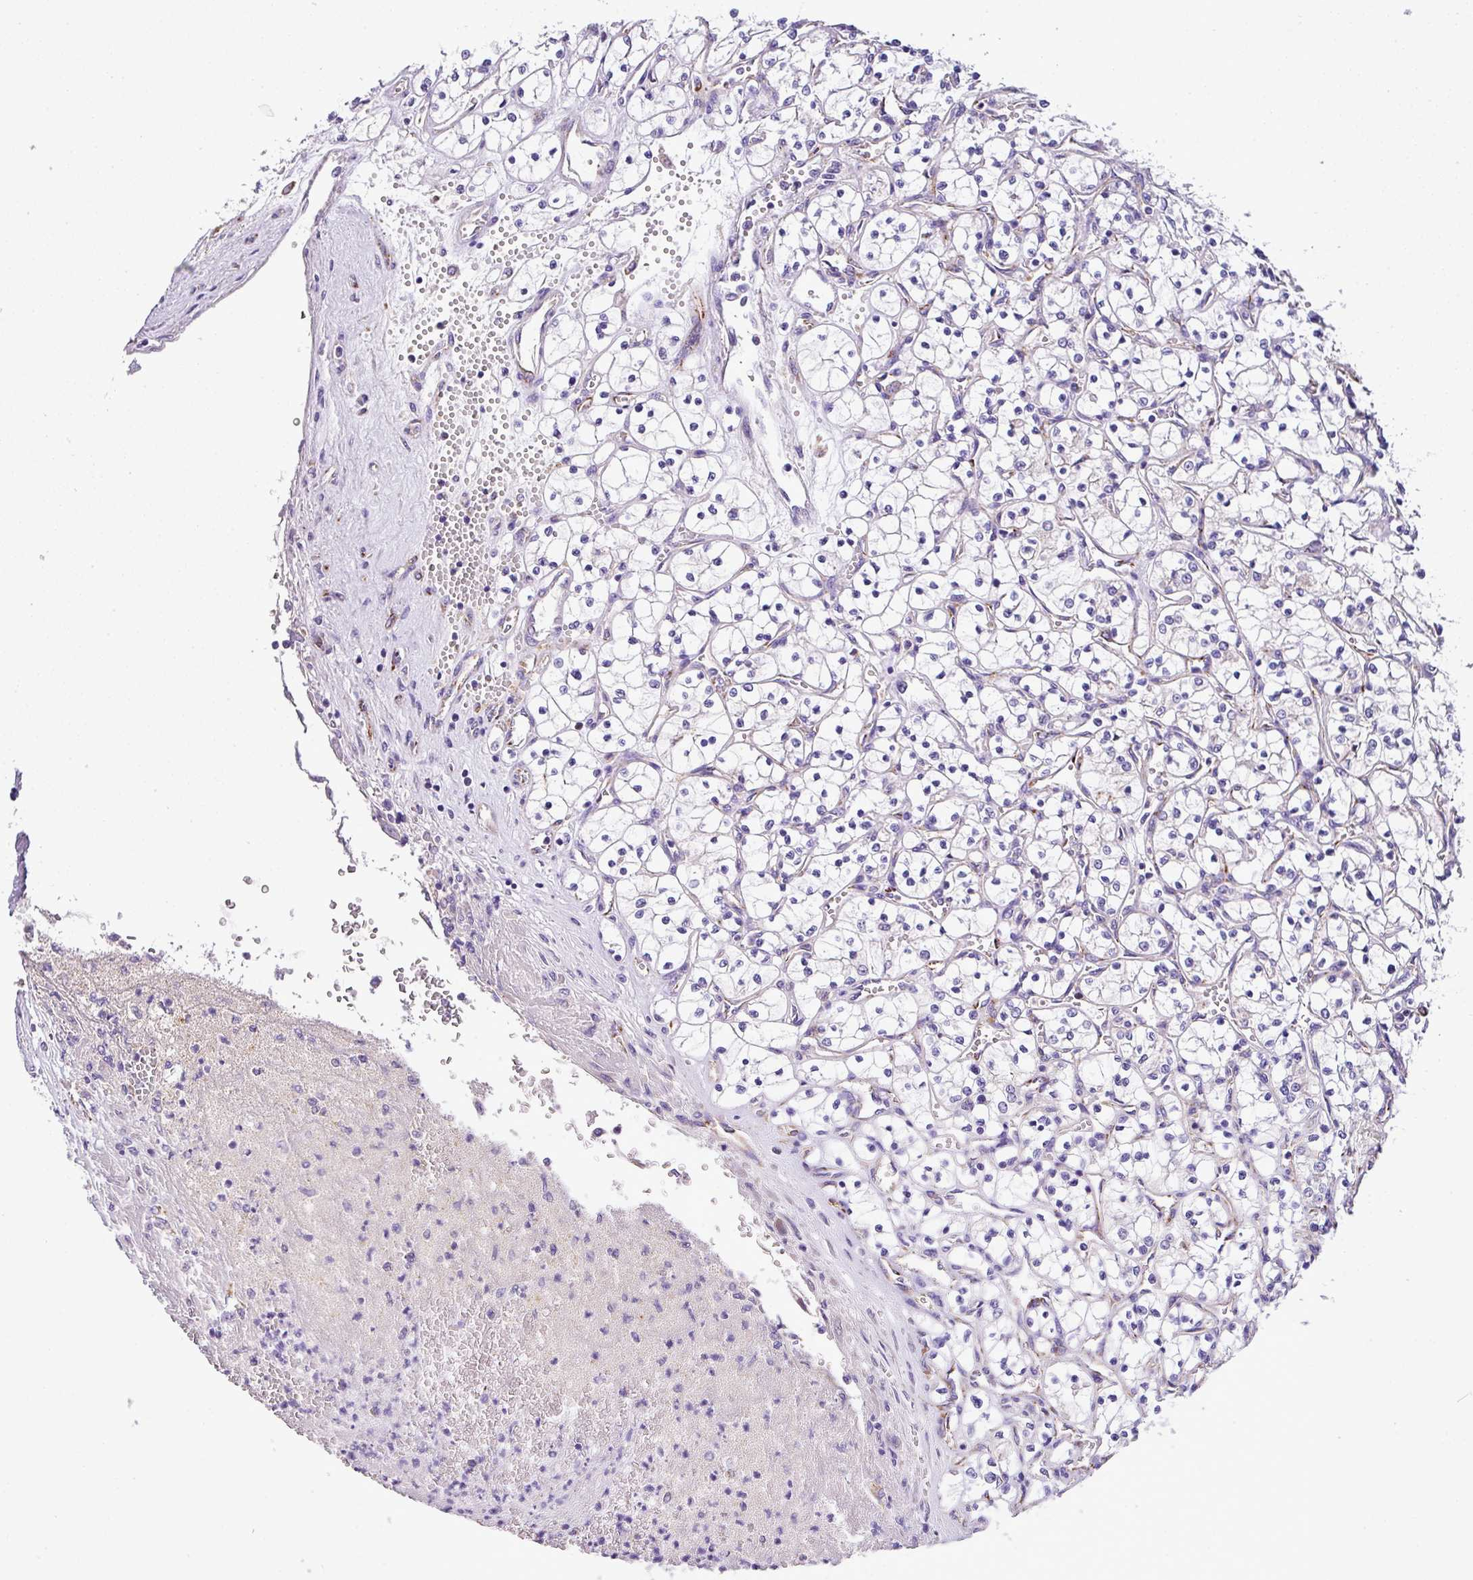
{"staining": {"intensity": "negative", "quantity": "none", "location": "none"}, "tissue": "renal cancer", "cell_type": "Tumor cells", "image_type": "cancer", "snomed": [{"axis": "morphology", "description": "Adenocarcinoma, NOS"}, {"axis": "topography", "description": "Kidney"}], "caption": "Immunohistochemical staining of human adenocarcinoma (renal) displays no significant positivity in tumor cells.", "gene": "ANXA2R", "patient": {"sex": "female", "age": 69}}